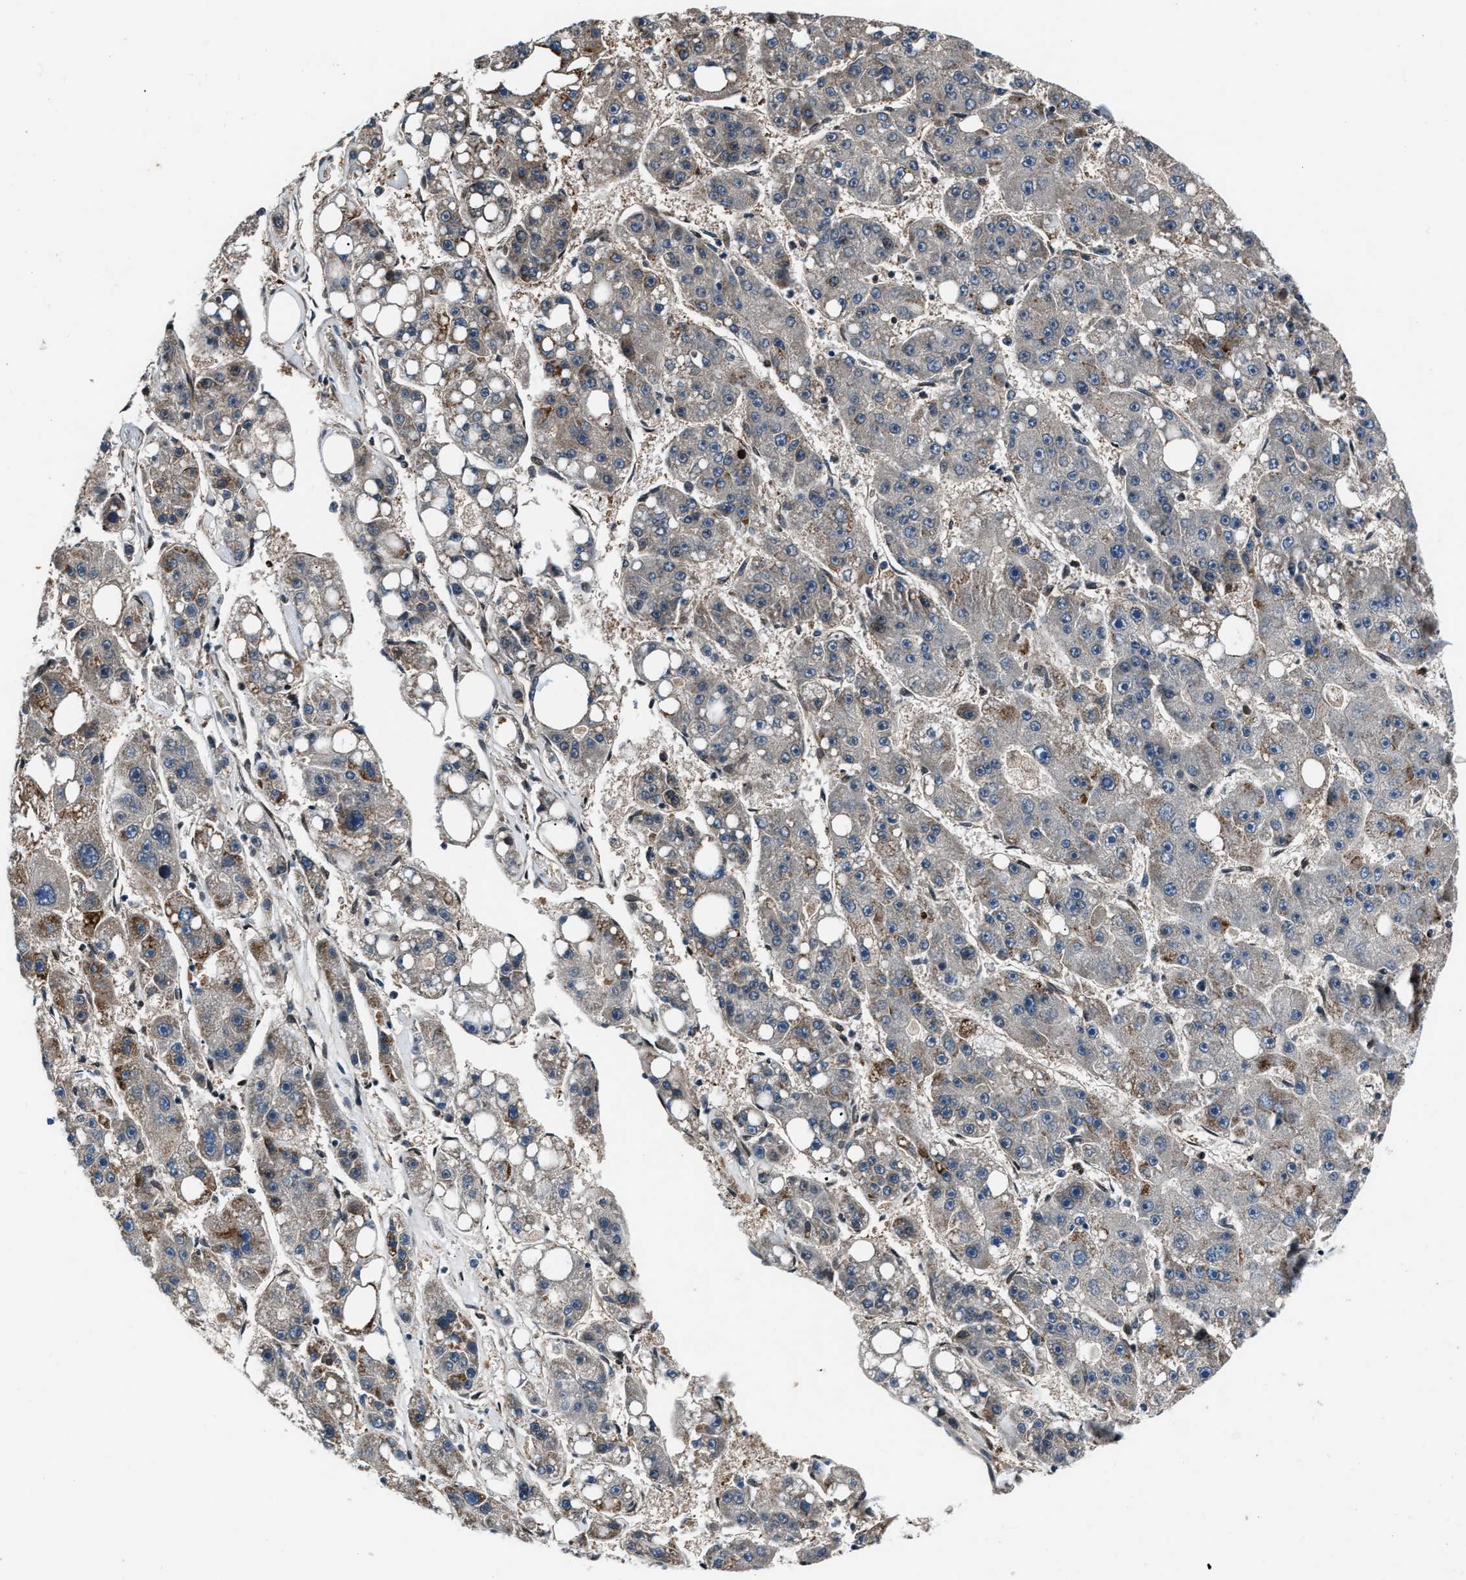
{"staining": {"intensity": "negative", "quantity": "none", "location": "none"}, "tissue": "liver cancer", "cell_type": "Tumor cells", "image_type": "cancer", "snomed": [{"axis": "morphology", "description": "Carcinoma, Hepatocellular, NOS"}, {"axis": "topography", "description": "Liver"}], "caption": "High power microscopy micrograph of an immunohistochemistry photomicrograph of hepatocellular carcinoma (liver), revealing no significant staining in tumor cells.", "gene": "DYNC2I1", "patient": {"sex": "female", "age": 61}}